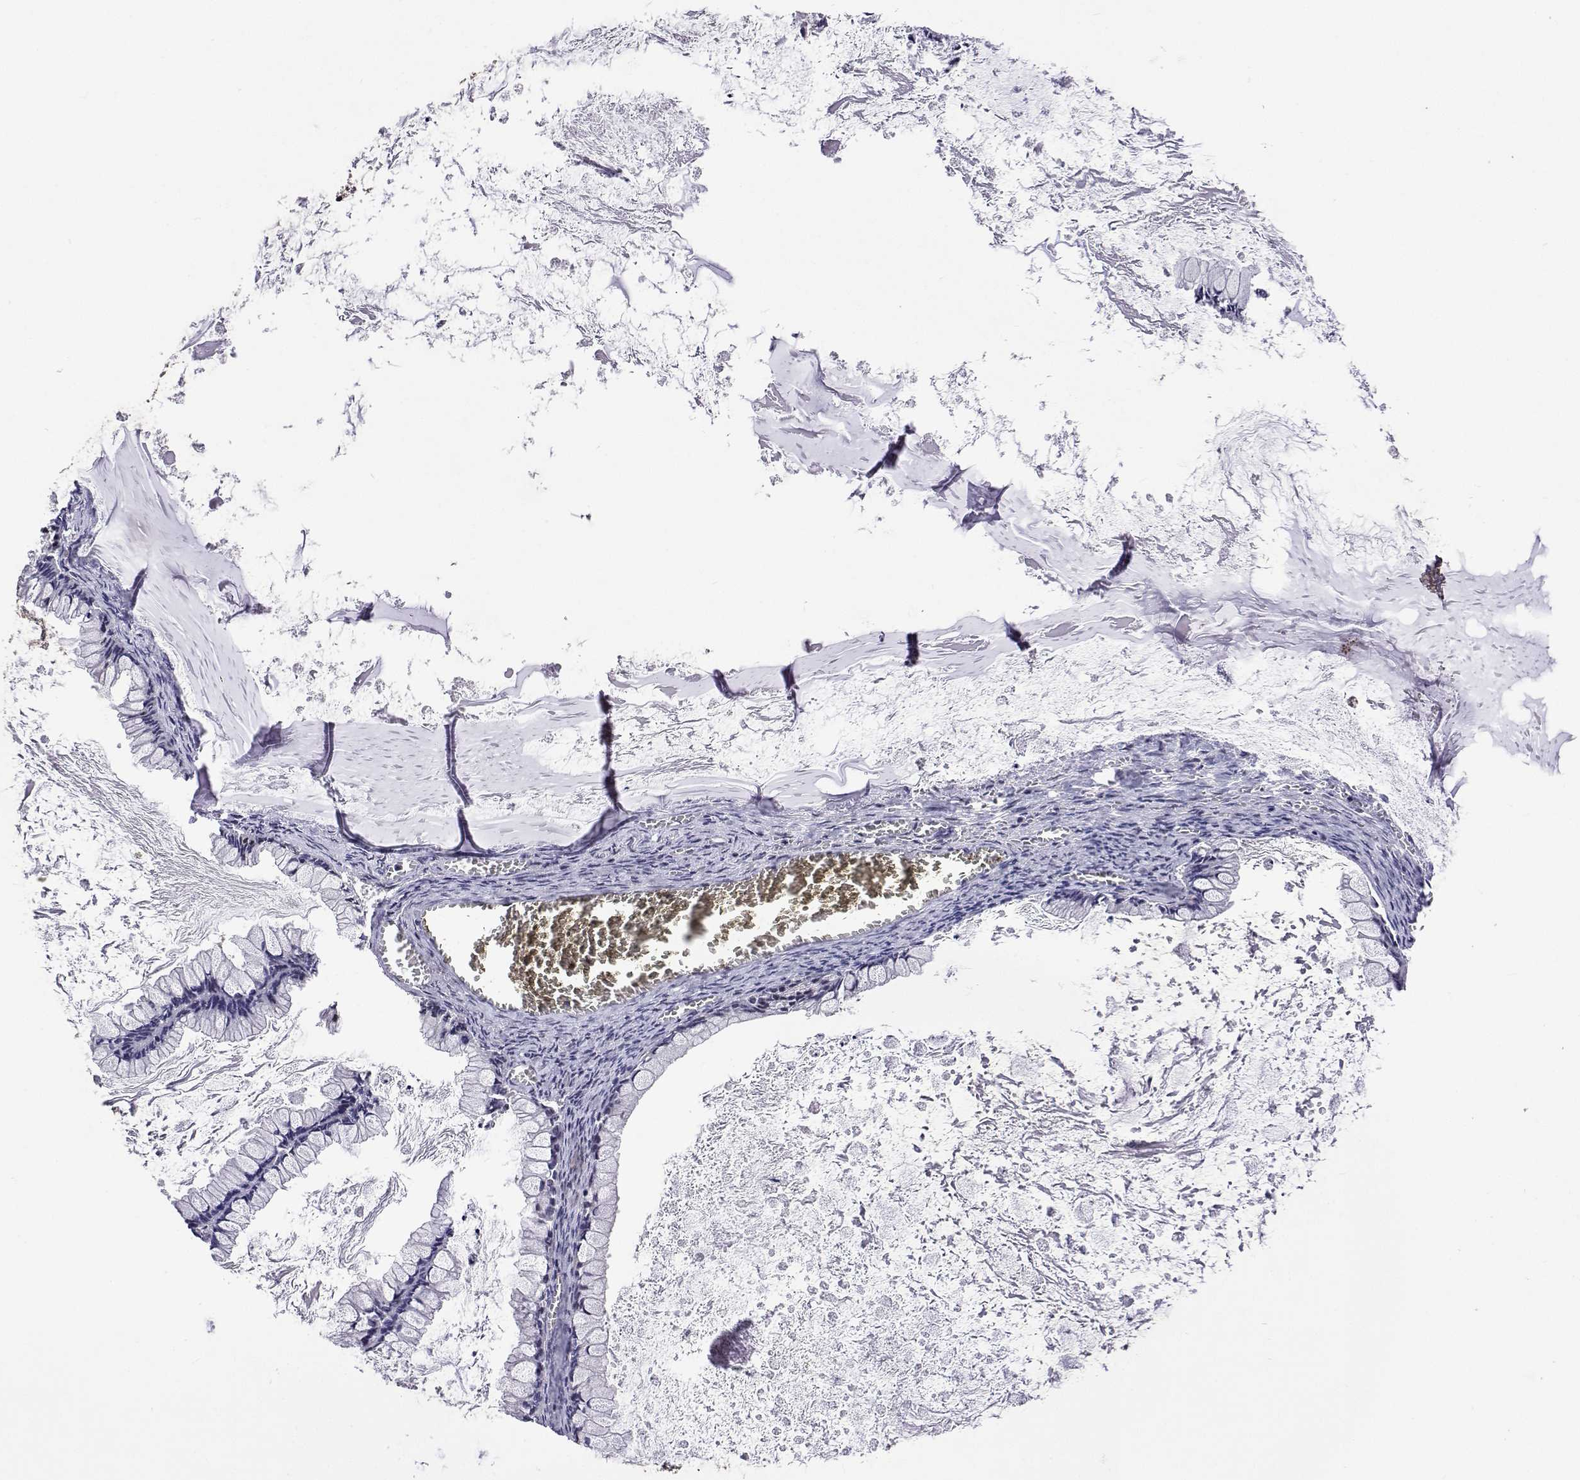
{"staining": {"intensity": "negative", "quantity": "none", "location": "none"}, "tissue": "ovarian cancer", "cell_type": "Tumor cells", "image_type": "cancer", "snomed": [{"axis": "morphology", "description": "Cystadenocarcinoma, mucinous, NOS"}, {"axis": "topography", "description": "Ovary"}], "caption": "High power microscopy photomicrograph of an IHC micrograph of ovarian cancer (mucinous cystadenocarcinoma), revealing no significant positivity in tumor cells.", "gene": "HNRNPA0", "patient": {"sex": "female", "age": 67}}